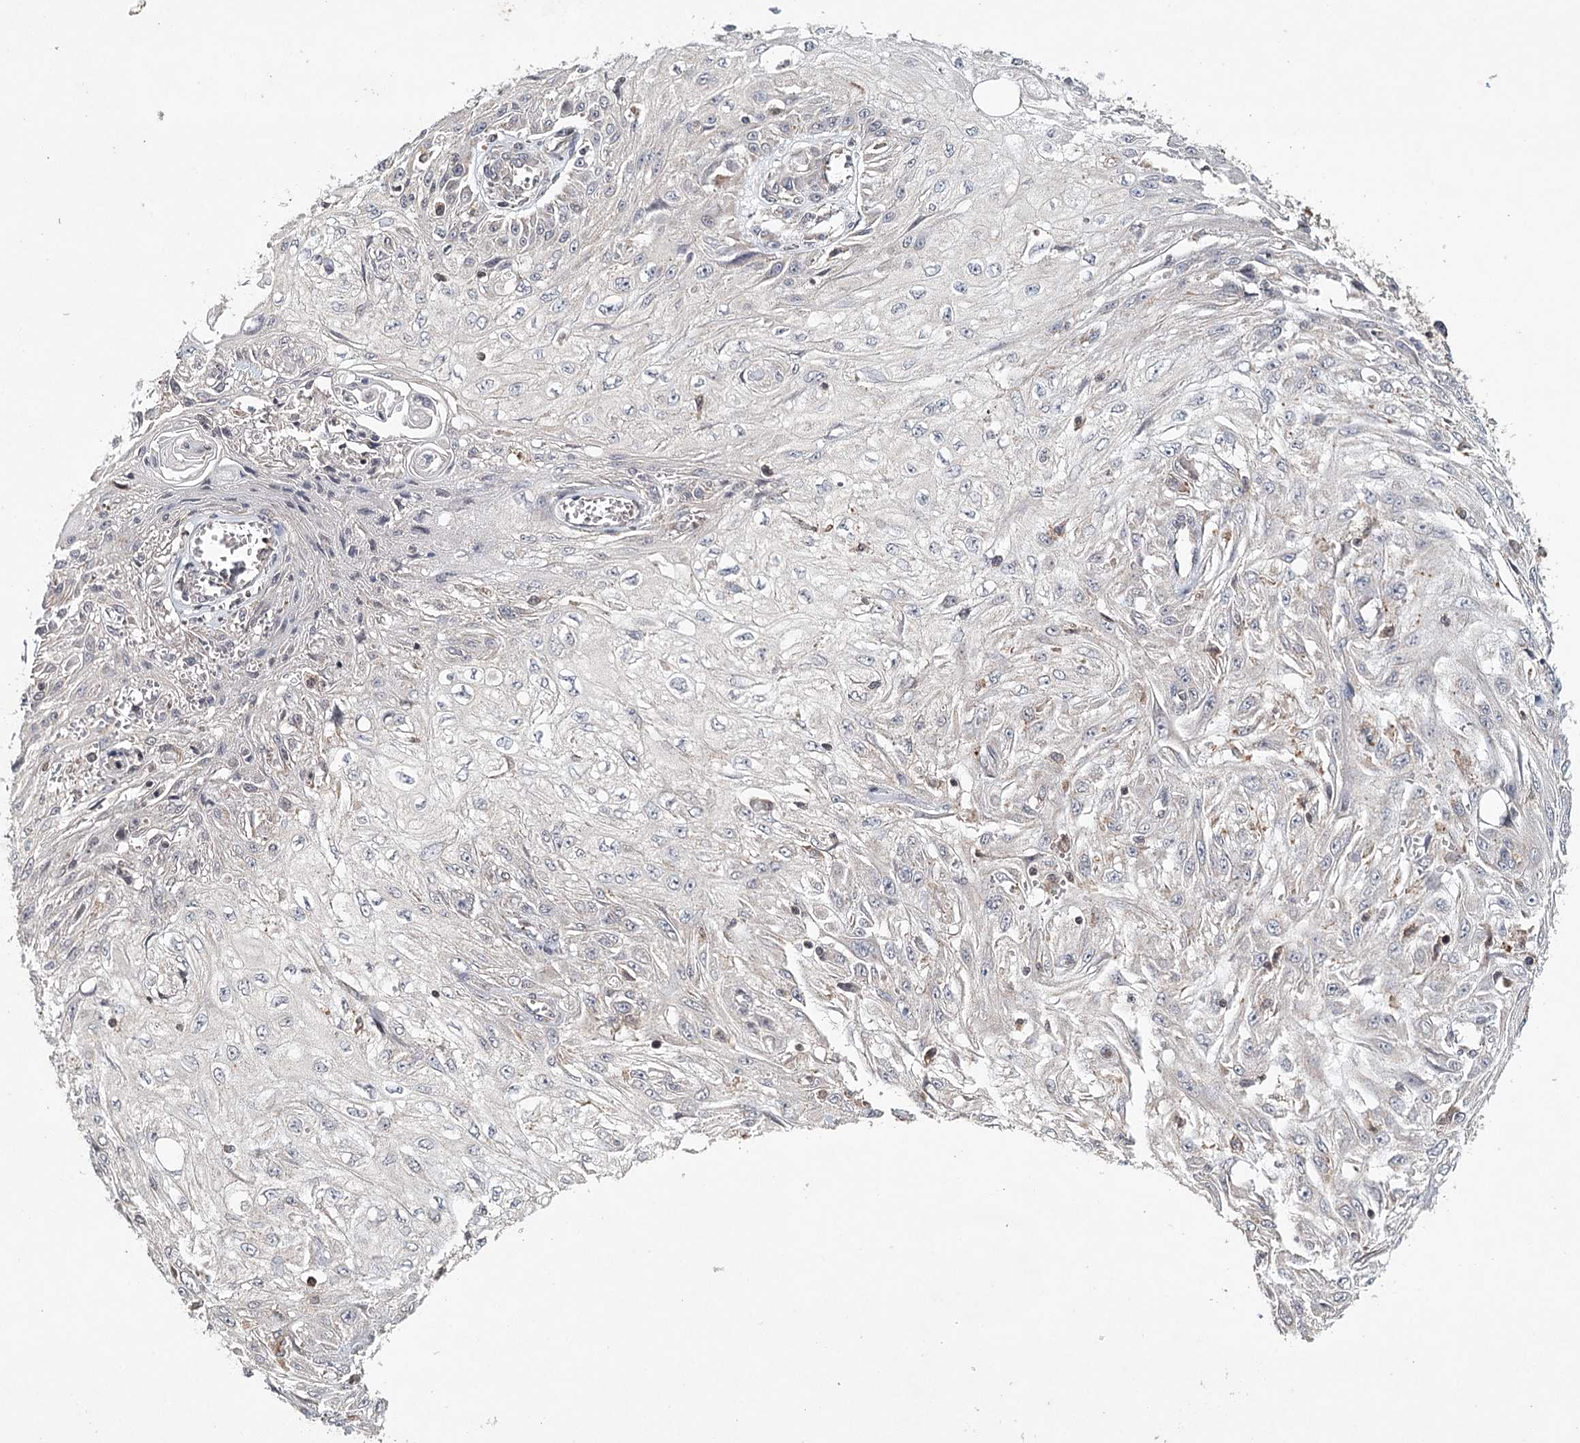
{"staining": {"intensity": "negative", "quantity": "none", "location": "none"}, "tissue": "skin cancer", "cell_type": "Tumor cells", "image_type": "cancer", "snomed": [{"axis": "morphology", "description": "Squamous cell carcinoma, NOS"}, {"axis": "topography", "description": "Skin"}], "caption": "Histopathology image shows no protein staining in tumor cells of skin cancer (squamous cell carcinoma) tissue.", "gene": "ICOS", "patient": {"sex": "male", "age": 75}}